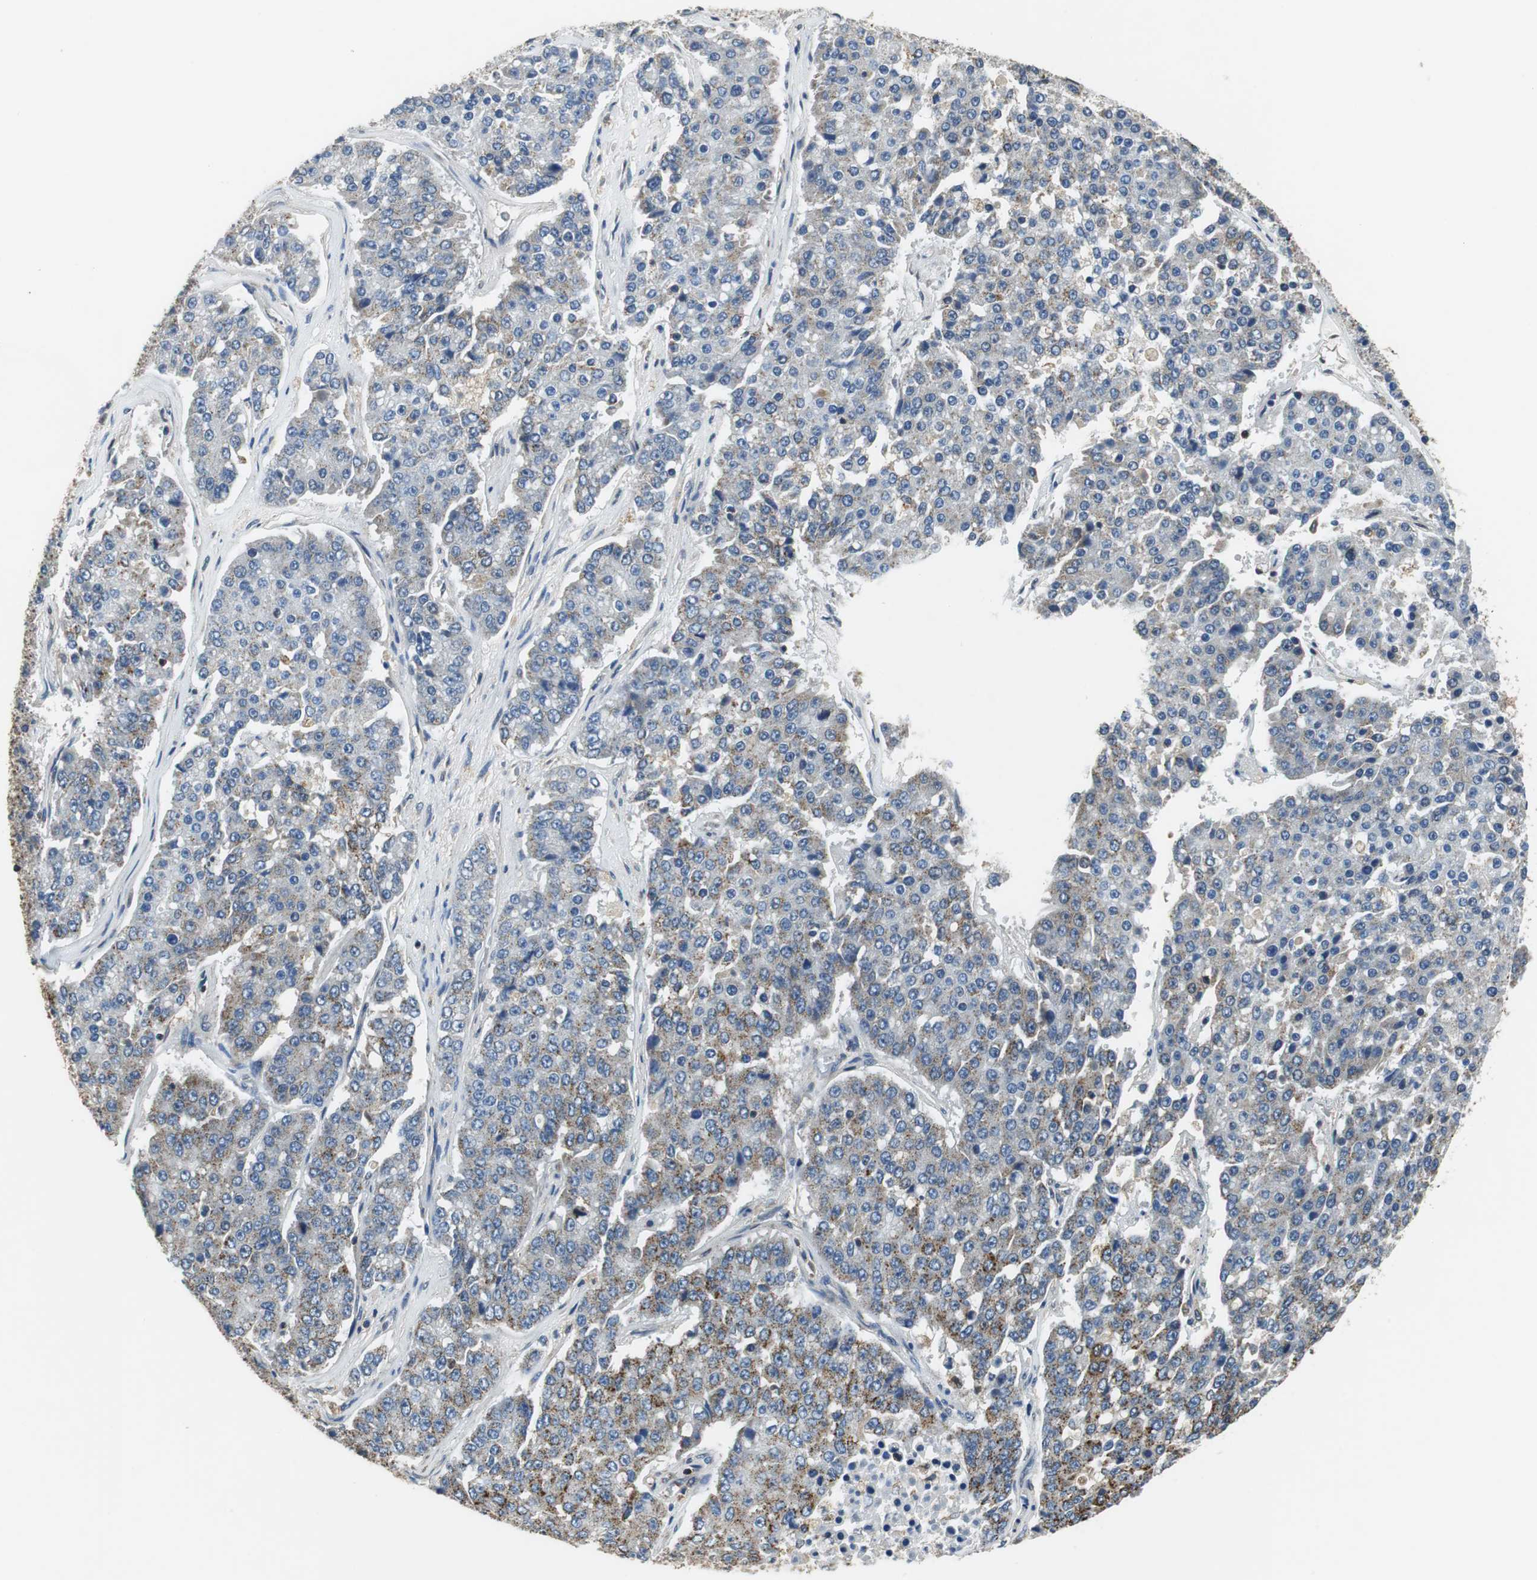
{"staining": {"intensity": "moderate", "quantity": "<25%", "location": "cytoplasmic/membranous"}, "tissue": "pancreatic cancer", "cell_type": "Tumor cells", "image_type": "cancer", "snomed": [{"axis": "morphology", "description": "Adenocarcinoma, NOS"}, {"axis": "topography", "description": "Pancreas"}], "caption": "A brown stain shows moderate cytoplasmic/membranous expression of a protein in human pancreatic adenocarcinoma tumor cells.", "gene": "GSTK1", "patient": {"sex": "male", "age": 50}}